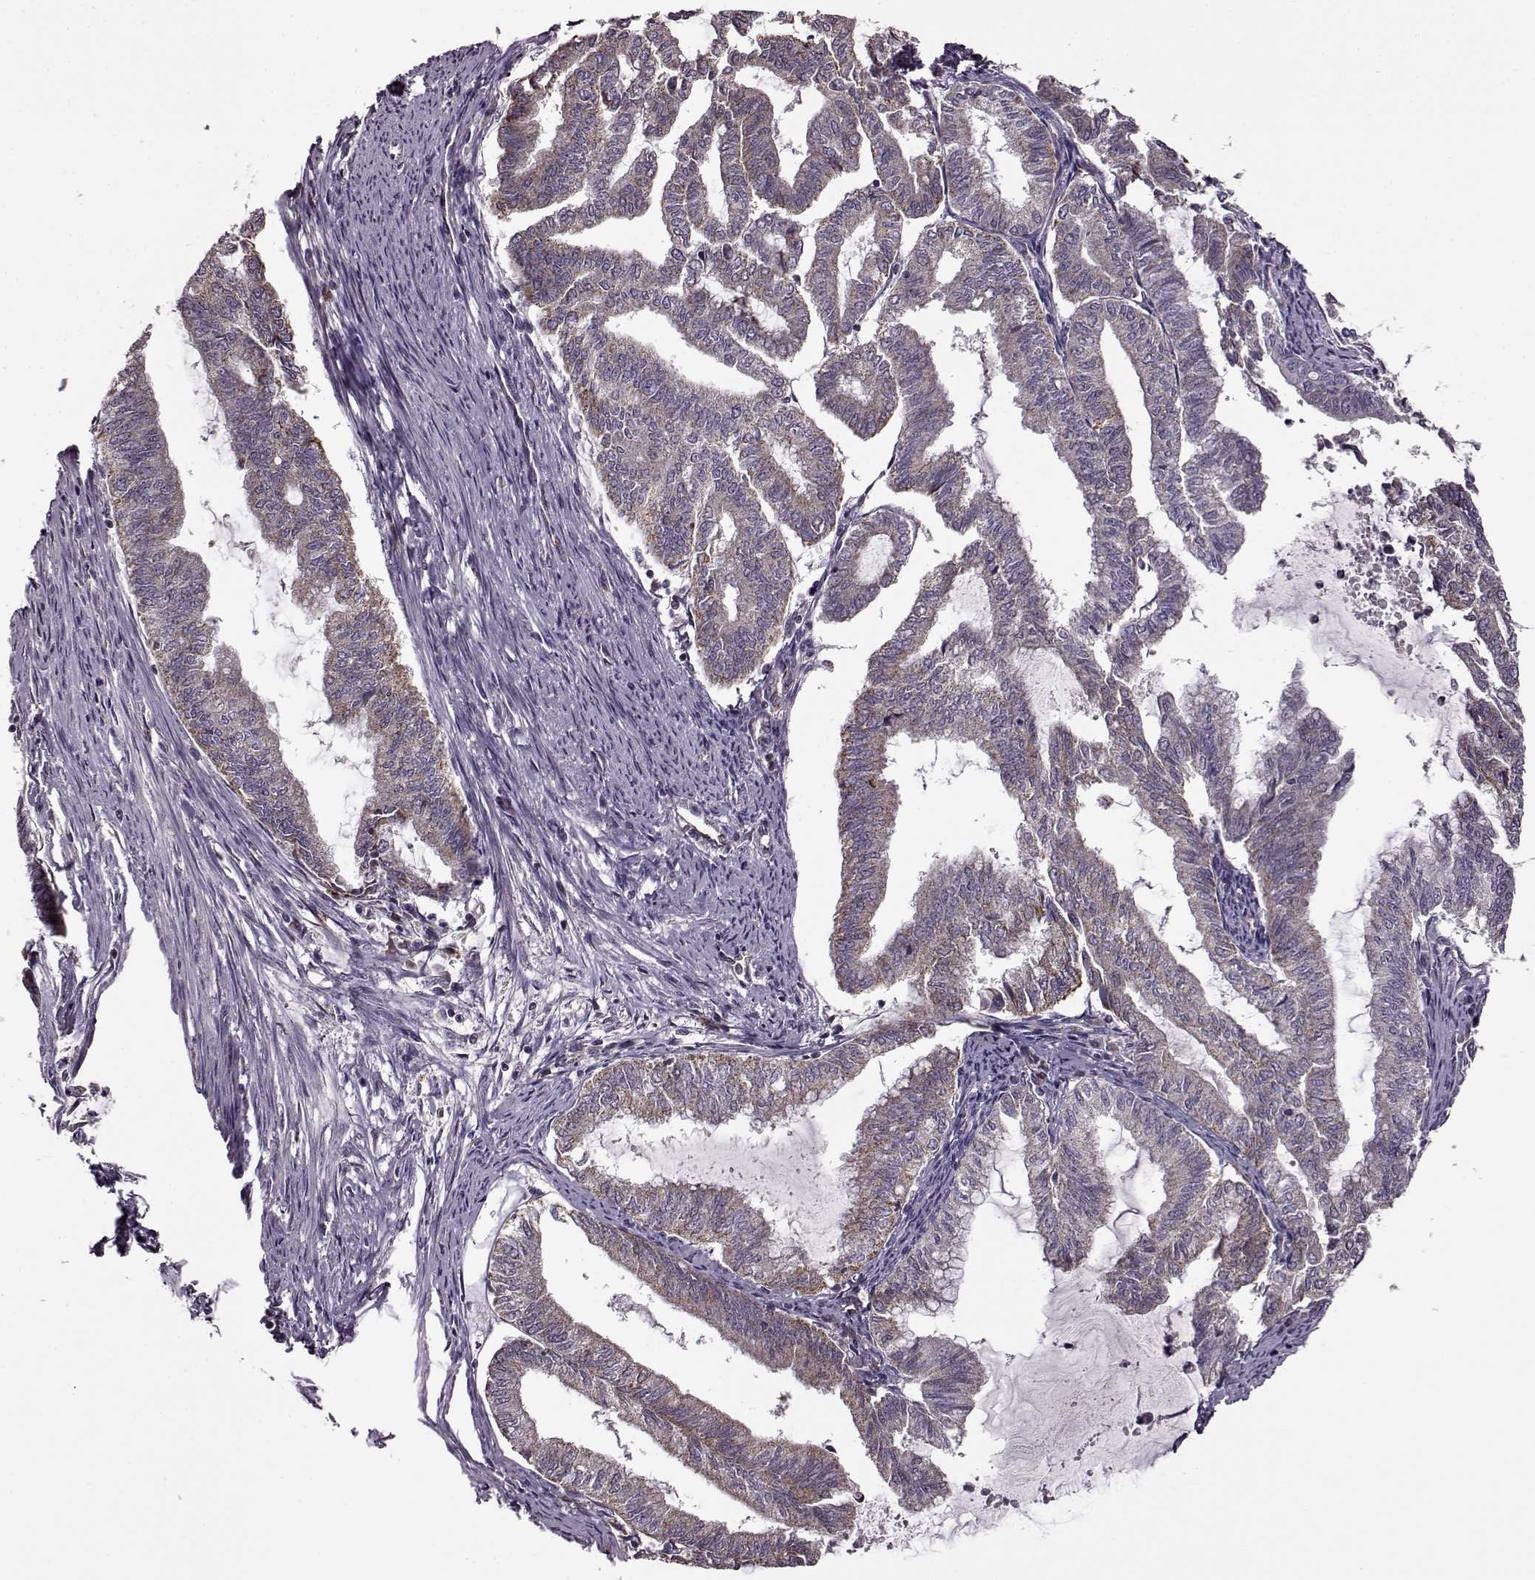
{"staining": {"intensity": "moderate", "quantity": "25%-75%", "location": "cytoplasmic/membranous"}, "tissue": "endometrial cancer", "cell_type": "Tumor cells", "image_type": "cancer", "snomed": [{"axis": "morphology", "description": "Adenocarcinoma, NOS"}, {"axis": "topography", "description": "Endometrium"}], "caption": "Protein analysis of endometrial adenocarcinoma tissue reveals moderate cytoplasmic/membranous positivity in approximately 25%-75% of tumor cells.", "gene": "MTSS1", "patient": {"sex": "female", "age": 79}}